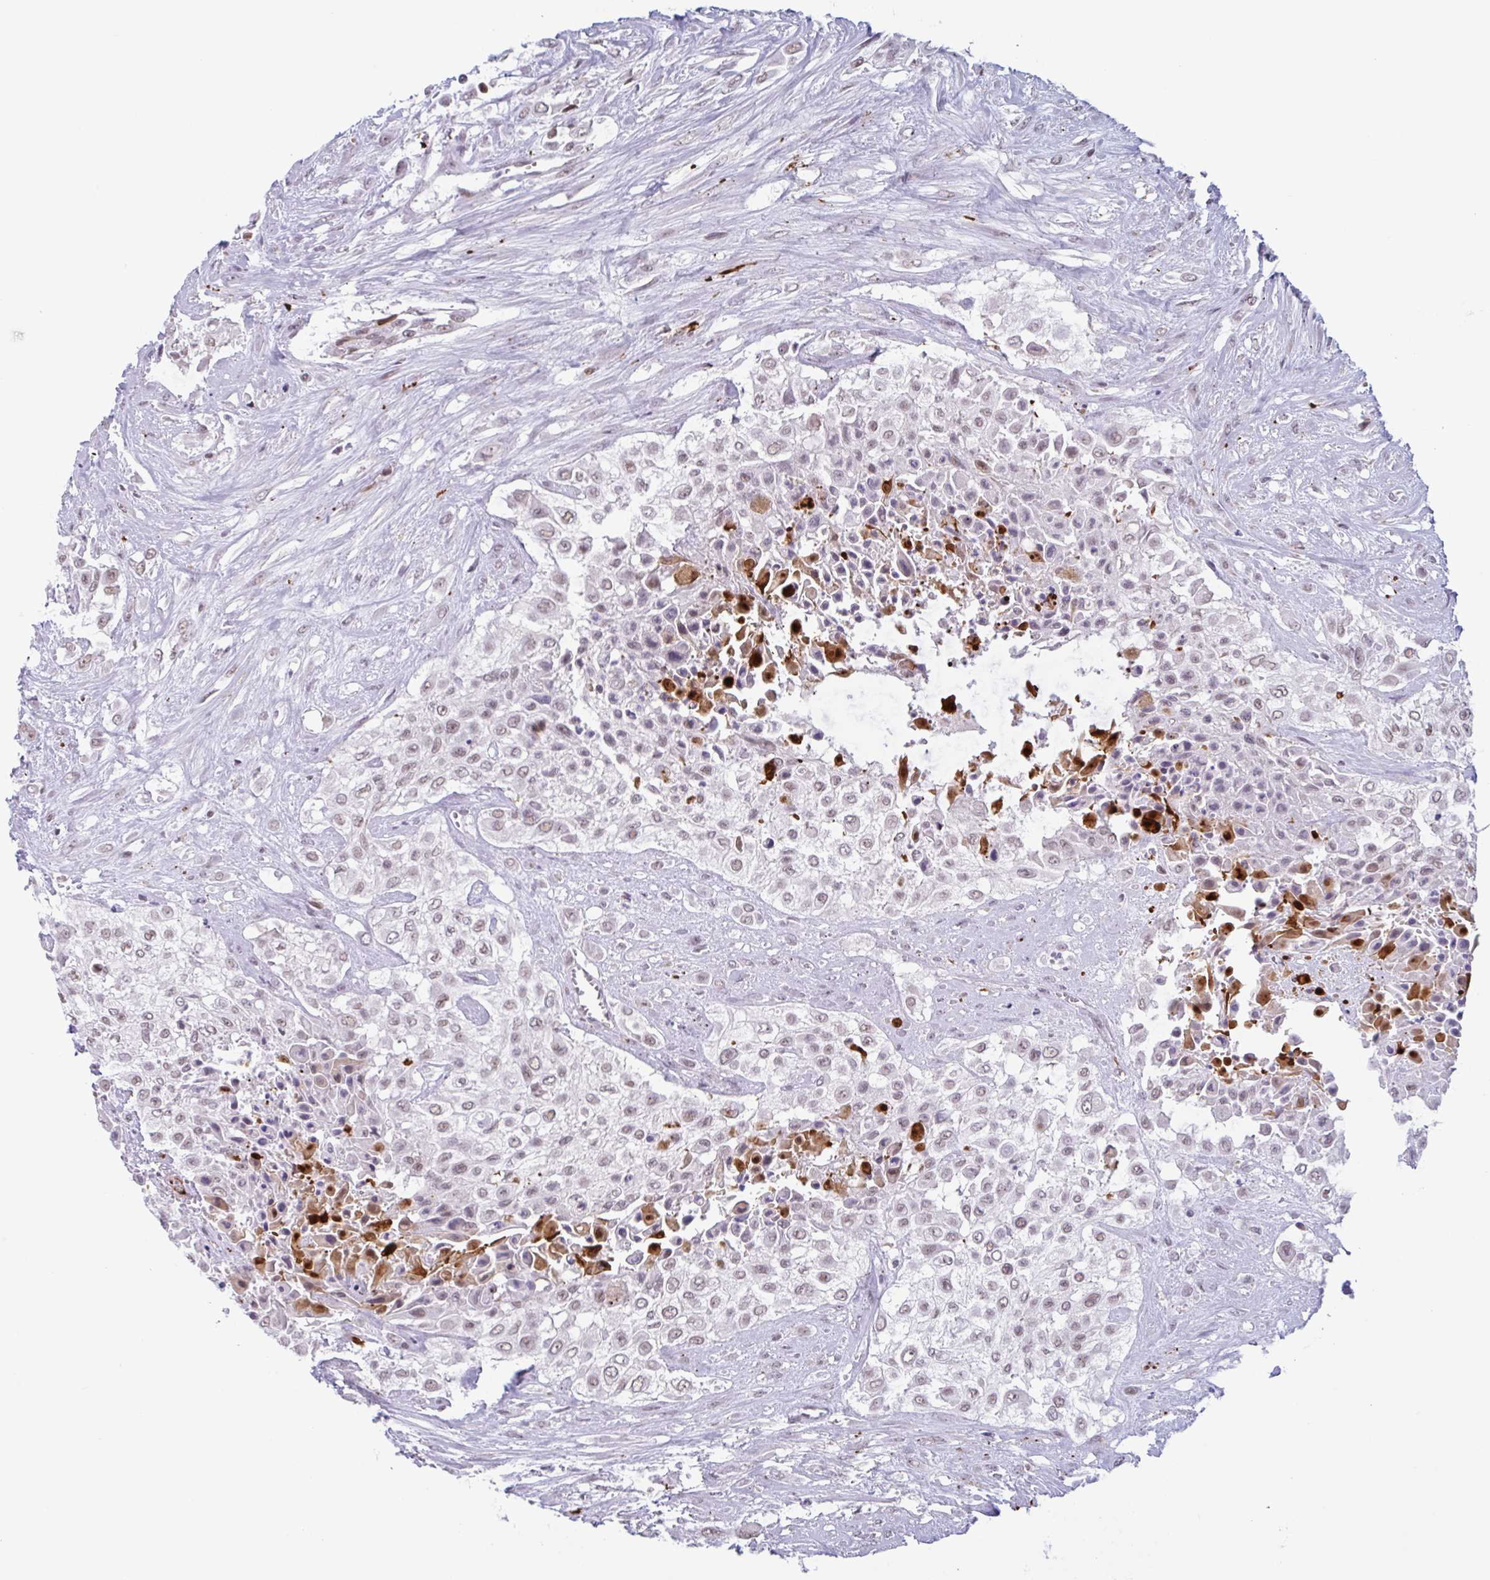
{"staining": {"intensity": "weak", "quantity": ">75%", "location": "nuclear"}, "tissue": "urothelial cancer", "cell_type": "Tumor cells", "image_type": "cancer", "snomed": [{"axis": "morphology", "description": "Urothelial carcinoma, High grade"}, {"axis": "topography", "description": "Urinary bladder"}], "caption": "A low amount of weak nuclear expression is present in about >75% of tumor cells in urothelial cancer tissue.", "gene": "PLG", "patient": {"sex": "male", "age": 57}}